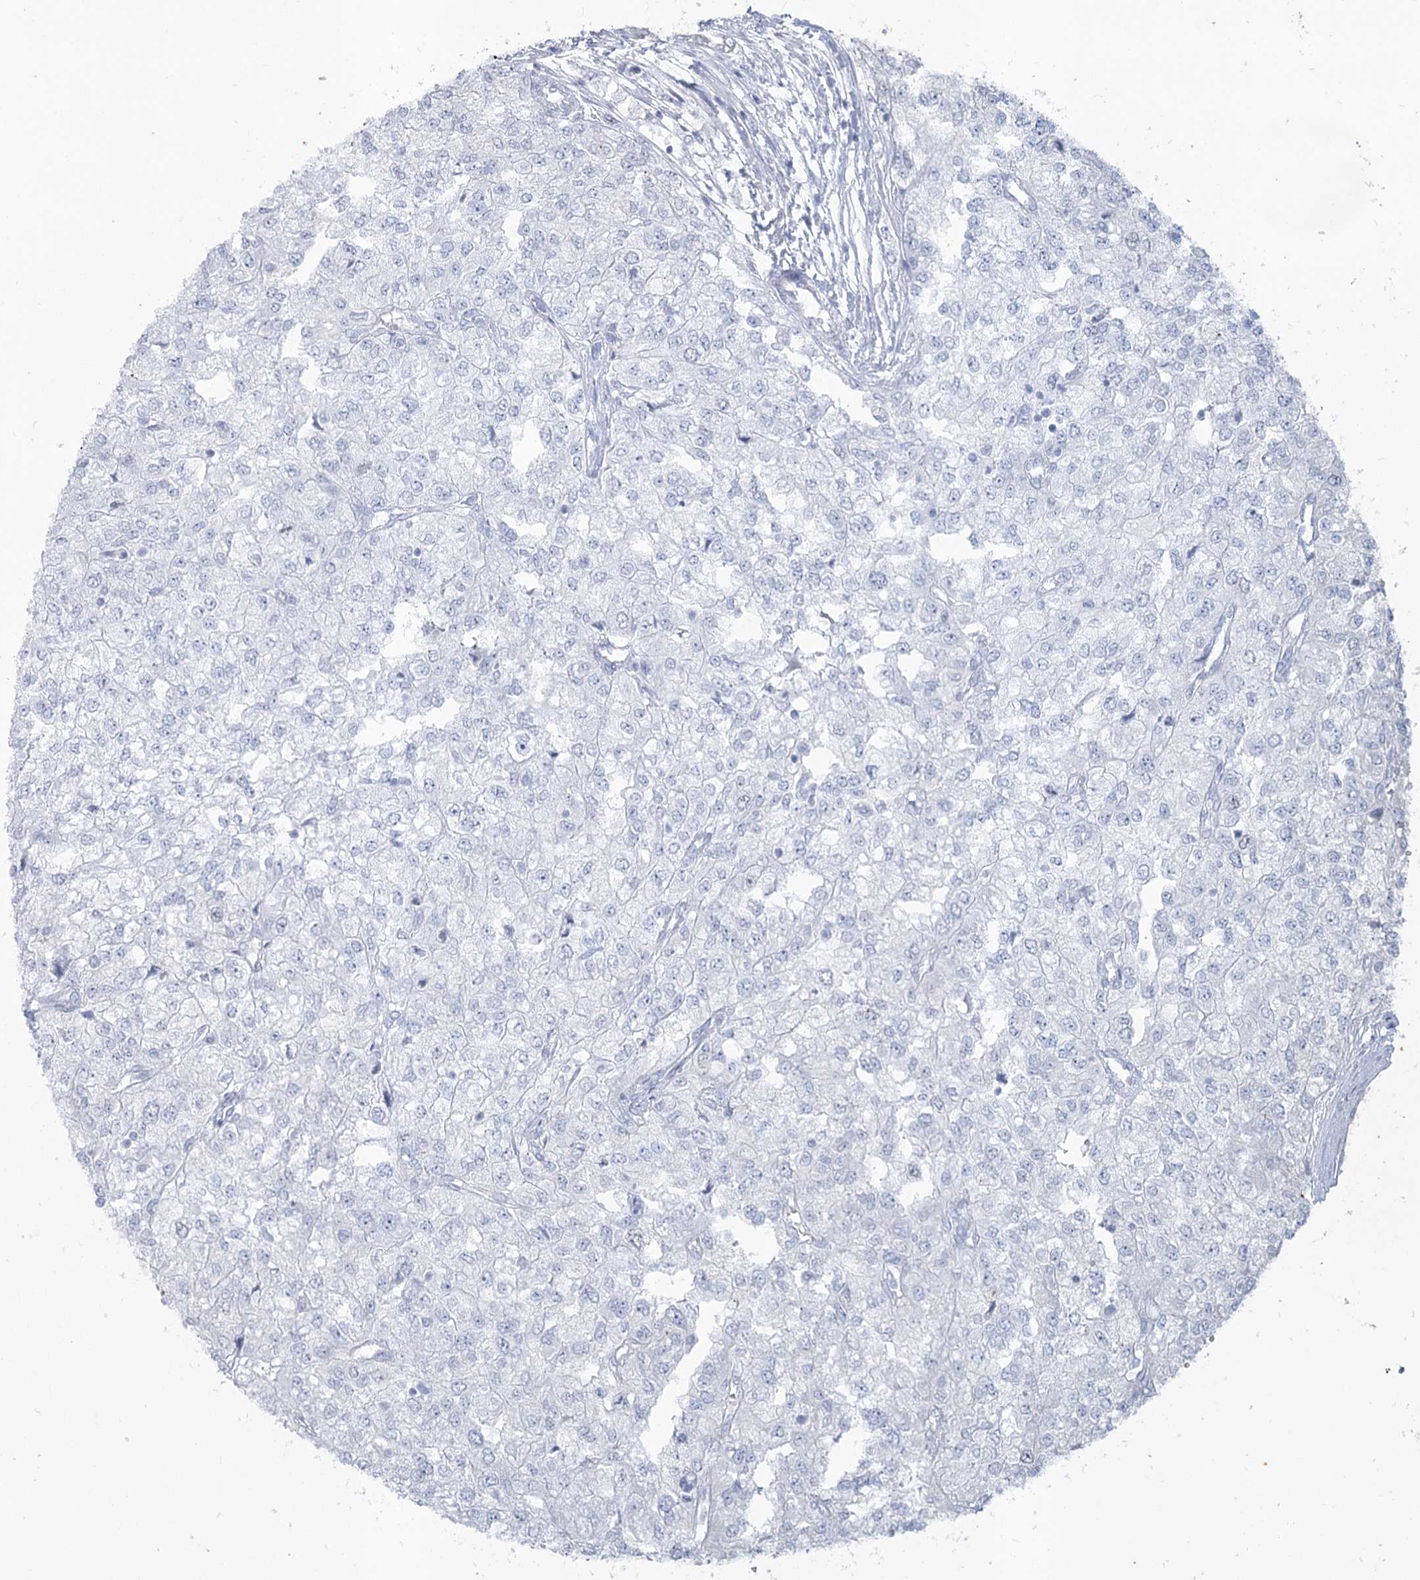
{"staining": {"intensity": "negative", "quantity": "none", "location": "none"}, "tissue": "renal cancer", "cell_type": "Tumor cells", "image_type": "cancer", "snomed": [{"axis": "morphology", "description": "Adenocarcinoma, NOS"}, {"axis": "topography", "description": "Kidney"}], "caption": "A high-resolution histopathology image shows IHC staining of renal adenocarcinoma, which reveals no significant expression in tumor cells.", "gene": "ABITRAM", "patient": {"sex": "female", "age": 54}}